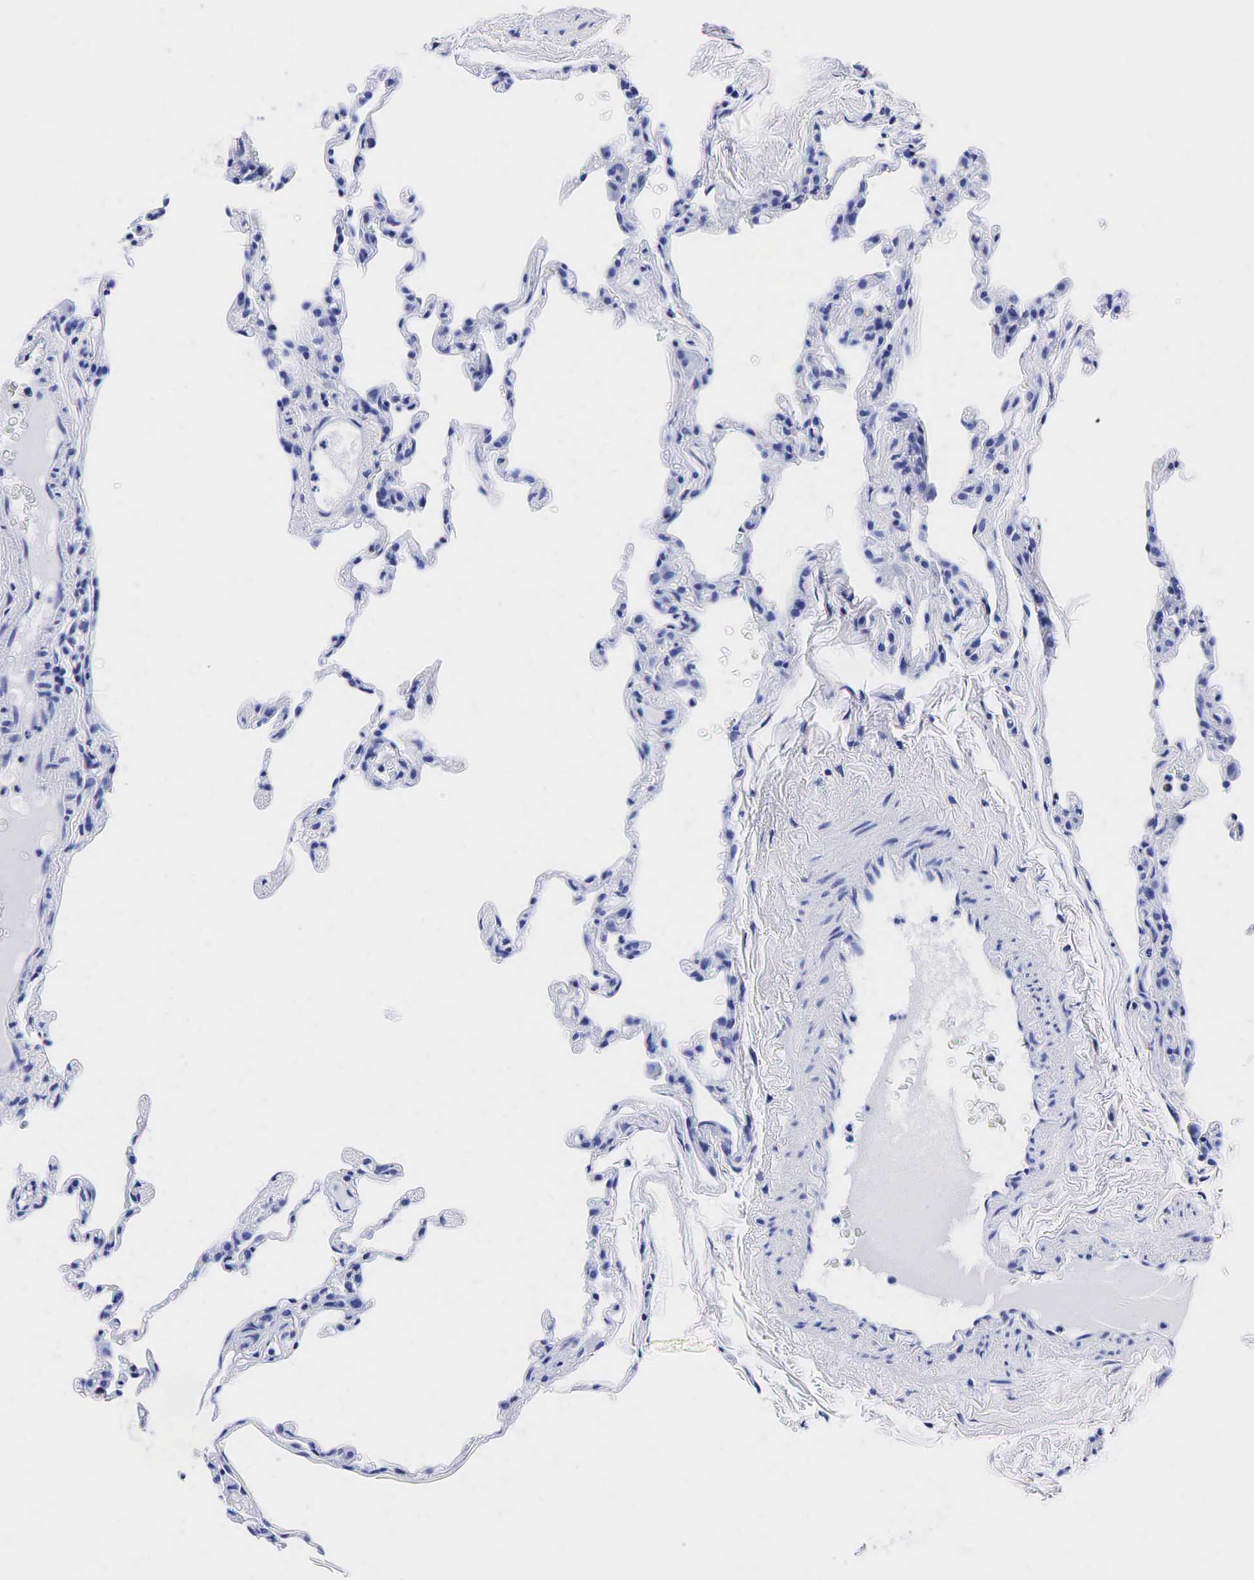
{"staining": {"intensity": "negative", "quantity": "none", "location": "none"}, "tissue": "lung", "cell_type": "Alveolar cells", "image_type": "normal", "snomed": [{"axis": "morphology", "description": "Normal tissue, NOS"}, {"axis": "topography", "description": "Lung"}], "caption": "Protein analysis of benign lung shows no significant expression in alveolar cells. The staining was performed using DAB to visualize the protein expression in brown, while the nuclei were stained in blue with hematoxylin (Magnification: 20x).", "gene": "KLK3", "patient": {"sex": "female", "age": 61}}